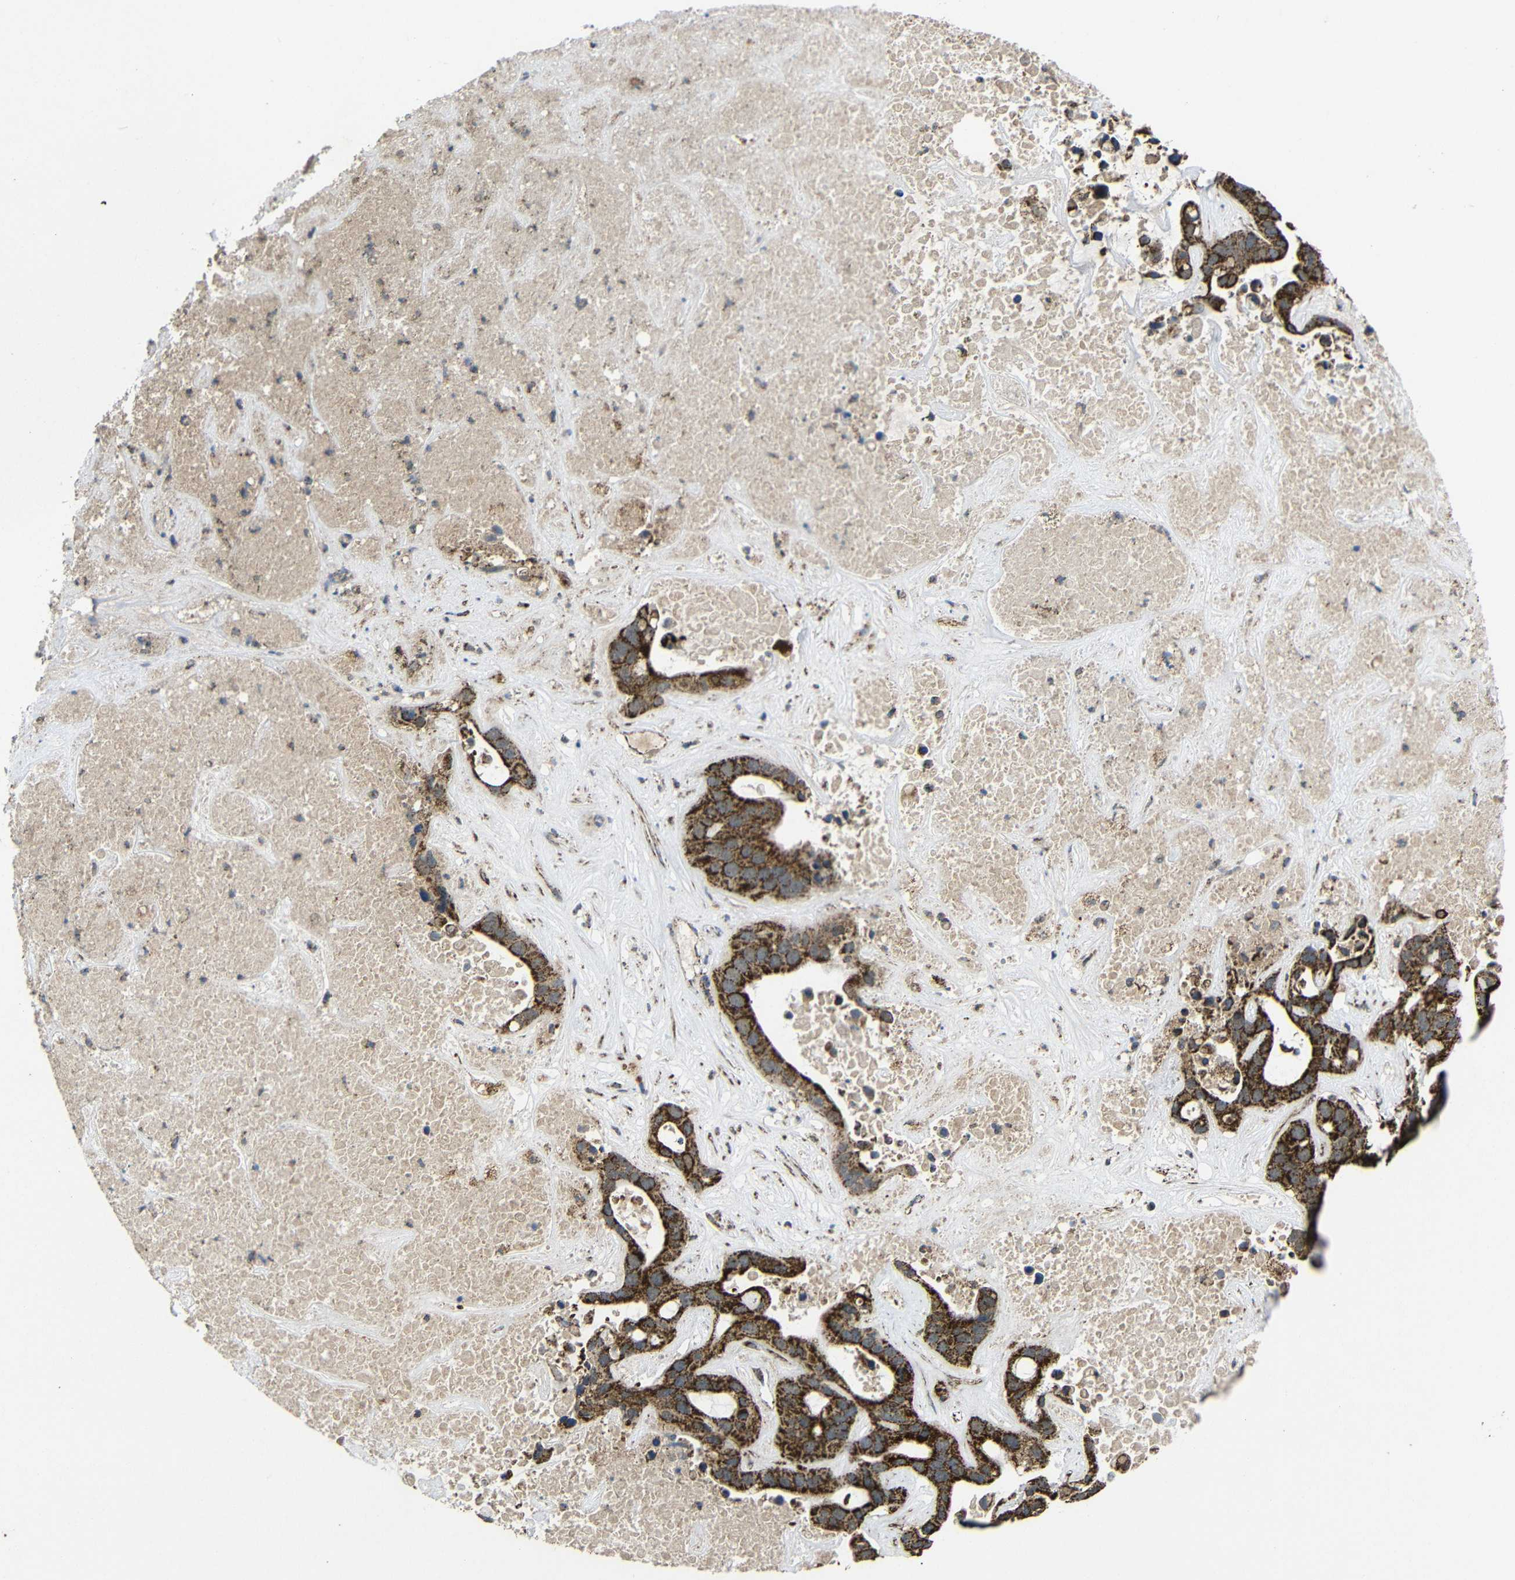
{"staining": {"intensity": "strong", "quantity": ">75%", "location": "cytoplasmic/membranous"}, "tissue": "liver cancer", "cell_type": "Tumor cells", "image_type": "cancer", "snomed": [{"axis": "morphology", "description": "Cholangiocarcinoma"}, {"axis": "topography", "description": "Liver"}], "caption": "Approximately >75% of tumor cells in liver cancer (cholangiocarcinoma) display strong cytoplasmic/membranous protein expression as visualized by brown immunohistochemical staining.", "gene": "ATP5F1A", "patient": {"sex": "female", "age": 65}}